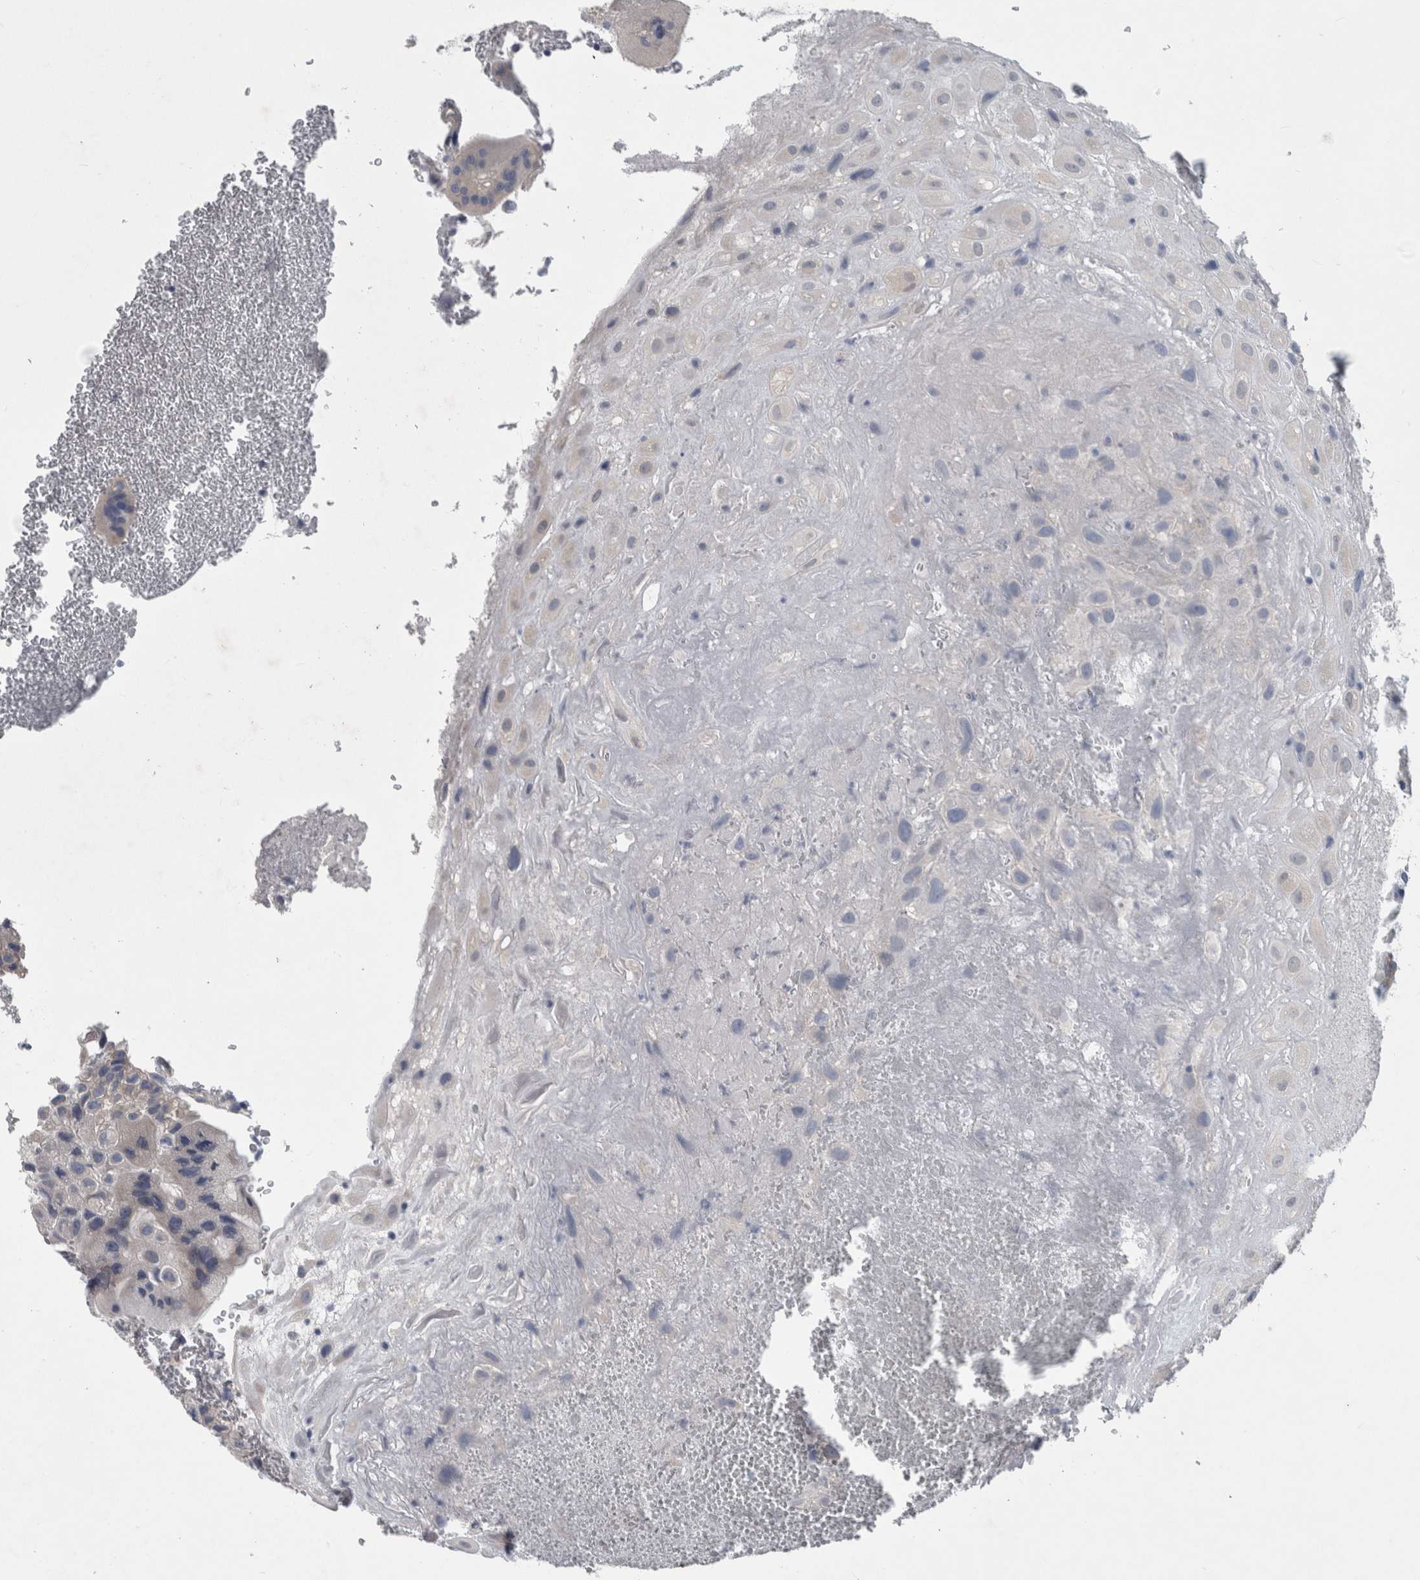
{"staining": {"intensity": "negative", "quantity": "none", "location": "none"}, "tissue": "placenta", "cell_type": "Decidual cells", "image_type": "normal", "snomed": [{"axis": "morphology", "description": "Normal tissue, NOS"}, {"axis": "topography", "description": "Placenta"}], "caption": "The image demonstrates no staining of decidual cells in normal placenta.", "gene": "FAM83H", "patient": {"sex": "female", "age": 35}}